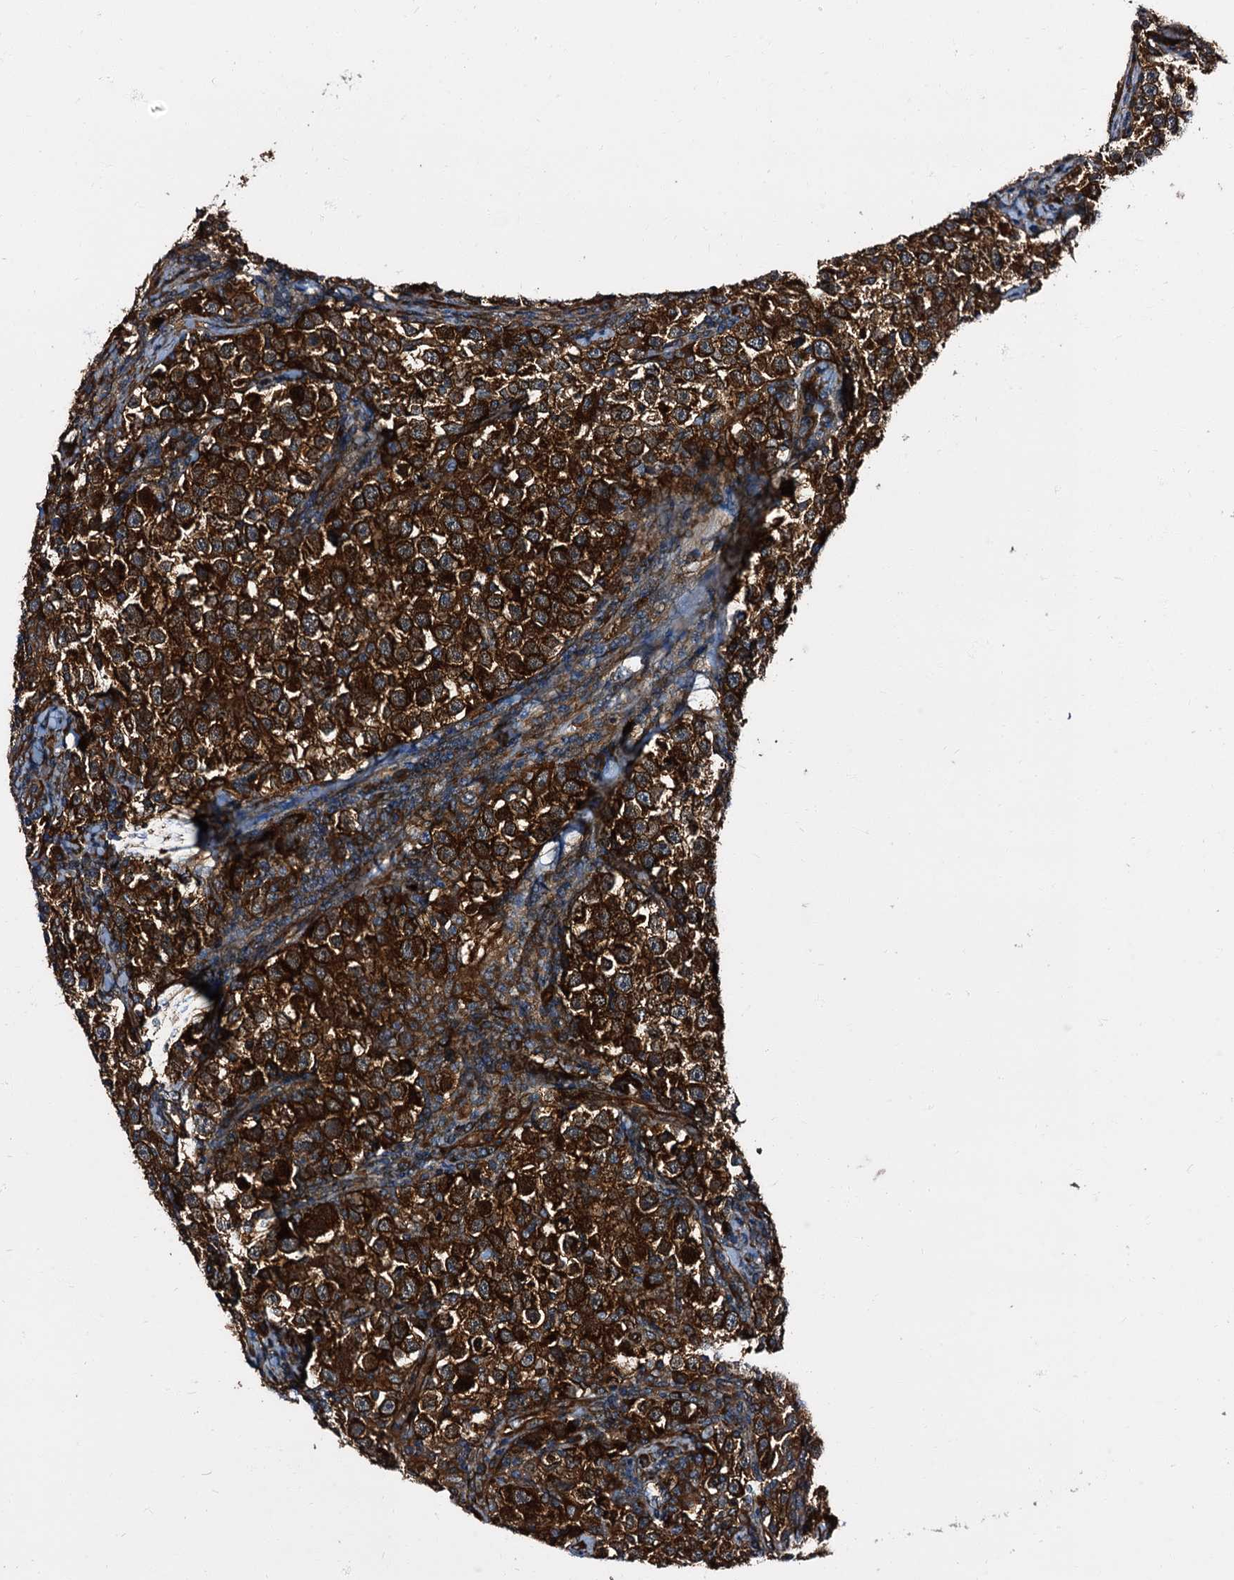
{"staining": {"intensity": "strong", "quantity": ">75%", "location": "cytoplasmic/membranous"}, "tissue": "testis cancer", "cell_type": "Tumor cells", "image_type": "cancer", "snomed": [{"axis": "morphology", "description": "Normal tissue, NOS"}, {"axis": "morphology", "description": "Seminoma, NOS"}, {"axis": "topography", "description": "Testis"}], "caption": "Protein staining of seminoma (testis) tissue displays strong cytoplasmic/membranous positivity in approximately >75% of tumor cells.", "gene": "PEX5", "patient": {"sex": "male", "age": 43}}